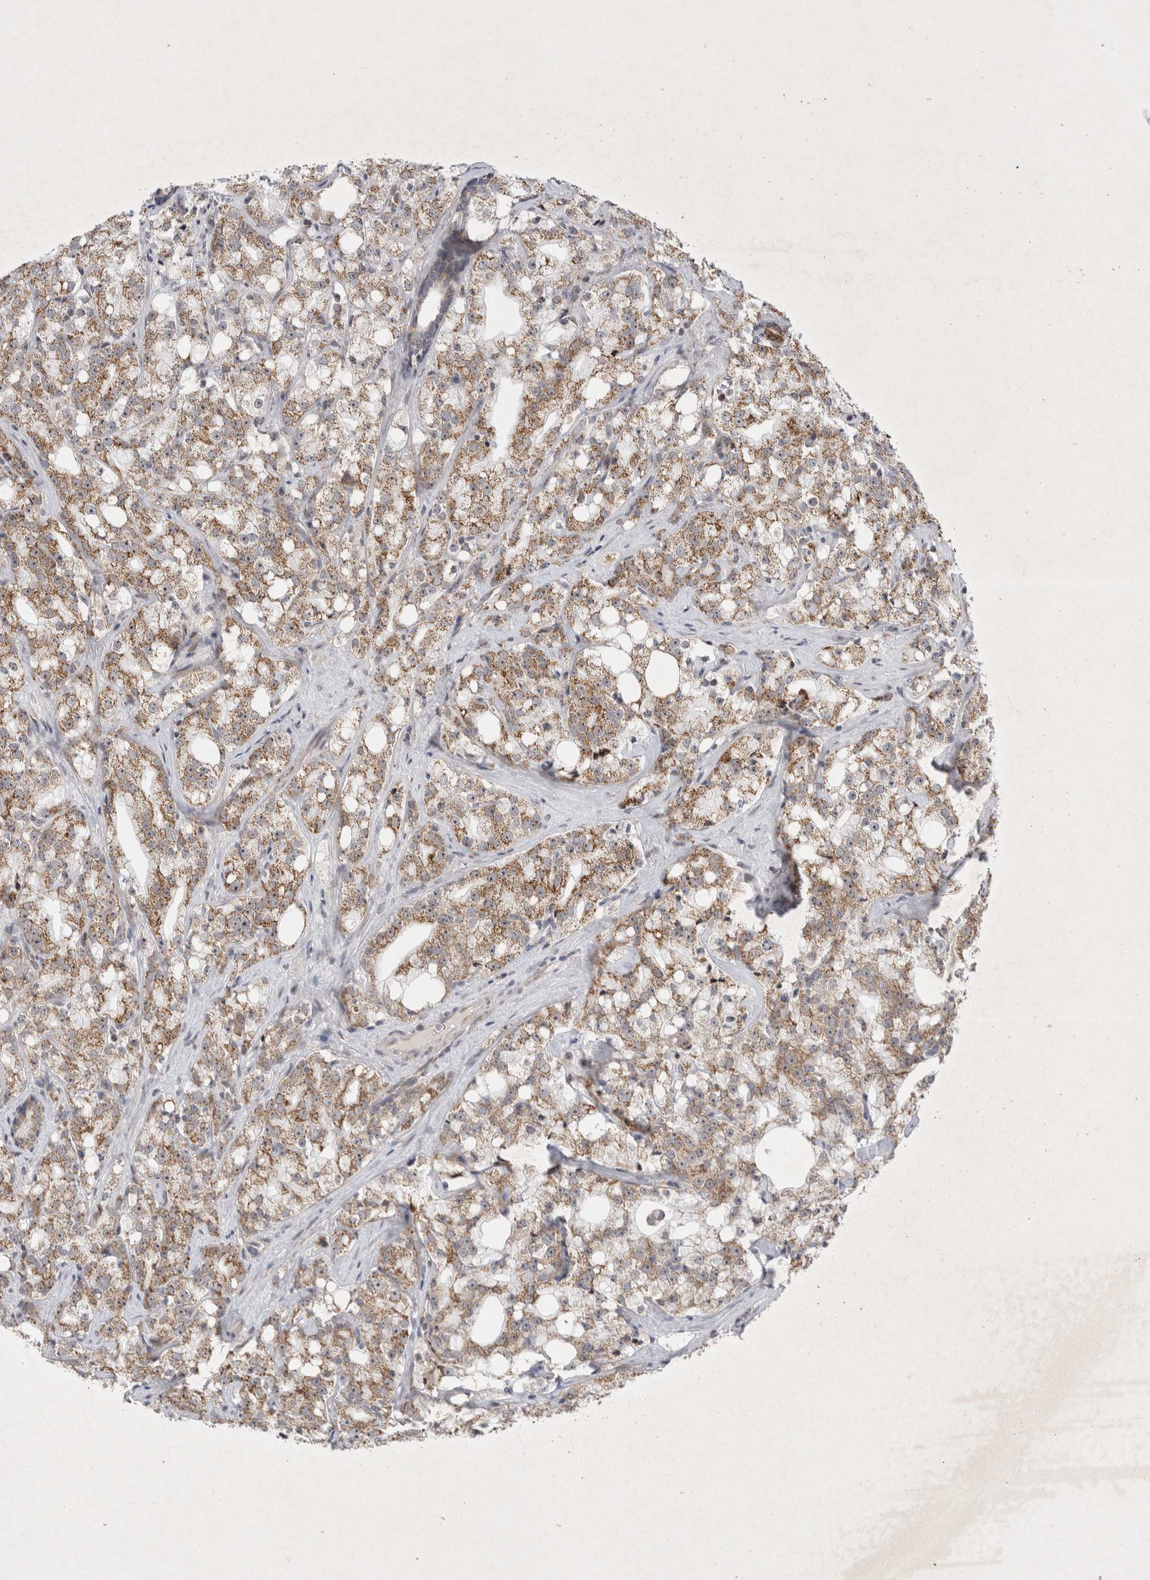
{"staining": {"intensity": "moderate", "quantity": ">75%", "location": "cytoplasmic/membranous"}, "tissue": "prostate cancer", "cell_type": "Tumor cells", "image_type": "cancer", "snomed": [{"axis": "morphology", "description": "Adenocarcinoma, High grade"}, {"axis": "topography", "description": "Prostate"}], "caption": "Immunohistochemistry histopathology image of prostate cancer stained for a protein (brown), which reveals medium levels of moderate cytoplasmic/membranous staining in about >75% of tumor cells.", "gene": "MRPL37", "patient": {"sex": "male", "age": 64}}